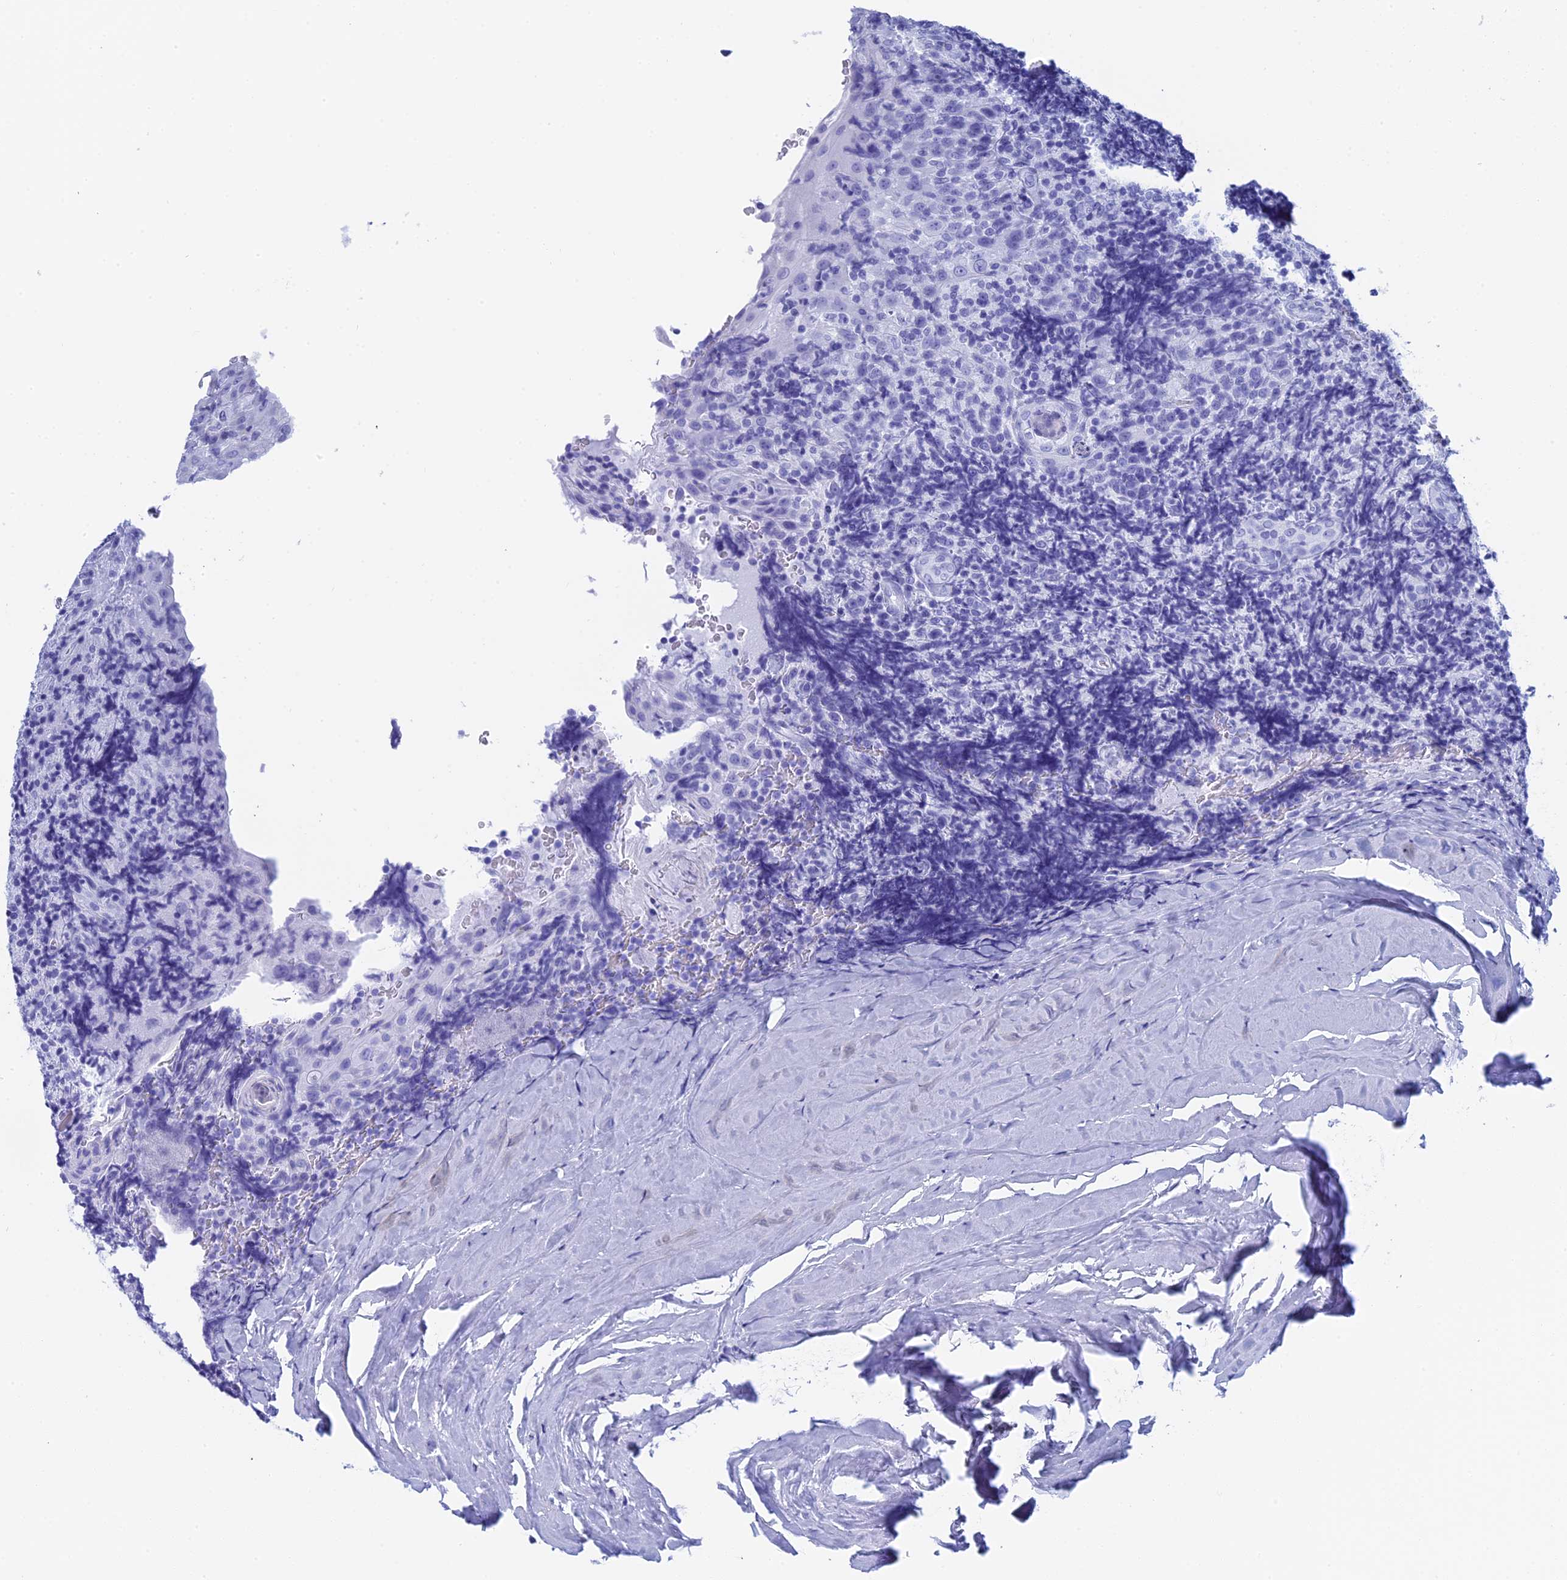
{"staining": {"intensity": "negative", "quantity": "none", "location": "none"}, "tissue": "tonsil", "cell_type": "Germinal center cells", "image_type": "normal", "snomed": [{"axis": "morphology", "description": "Normal tissue, NOS"}, {"axis": "topography", "description": "Tonsil"}], "caption": "Tonsil stained for a protein using IHC shows no staining germinal center cells.", "gene": "TEX101", "patient": {"sex": "male", "age": 37}}